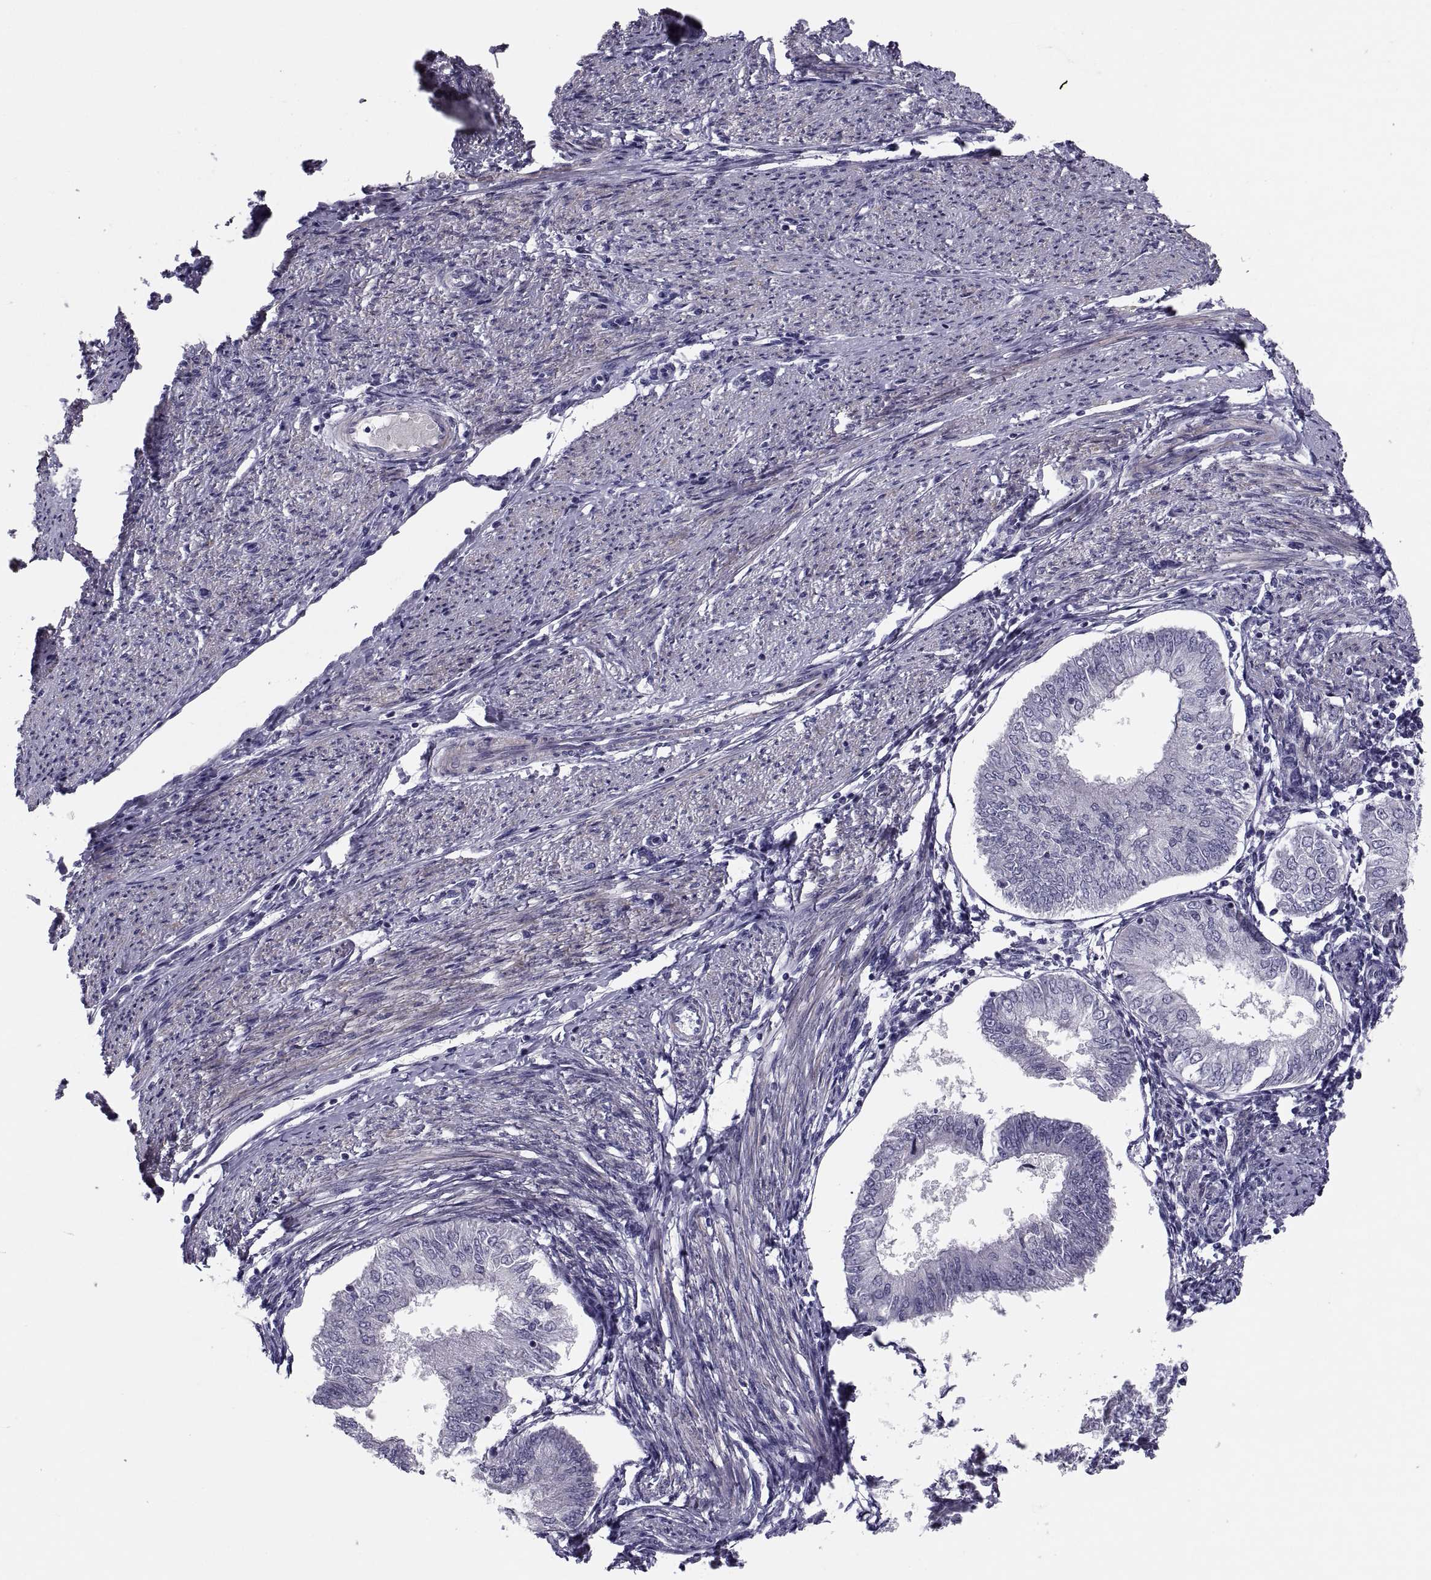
{"staining": {"intensity": "negative", "quantity": "none", "location": "none"}, "tissue": "endometrial cancer", "cell_type": "Tumor cells", "image_type": "cancer", "snomed": [{"axis": "morphology", "description": "Adenocarcinoma, NOS"}, {"axis": "topography", "description": "Endometrium"}], "caption": "An IHC photomicrograph of endometrial adenocarcinoma is shown. There is no staining in tumor cells of endometrial adenocarcinoma. The staining is performed using DAB (3,3'-diaminobenzidine) brown chromogen with nuclei counter-stained in using hematoxylin.", "gene": "PDZRN4", "patient": {"sex": "female", "age": 58}}